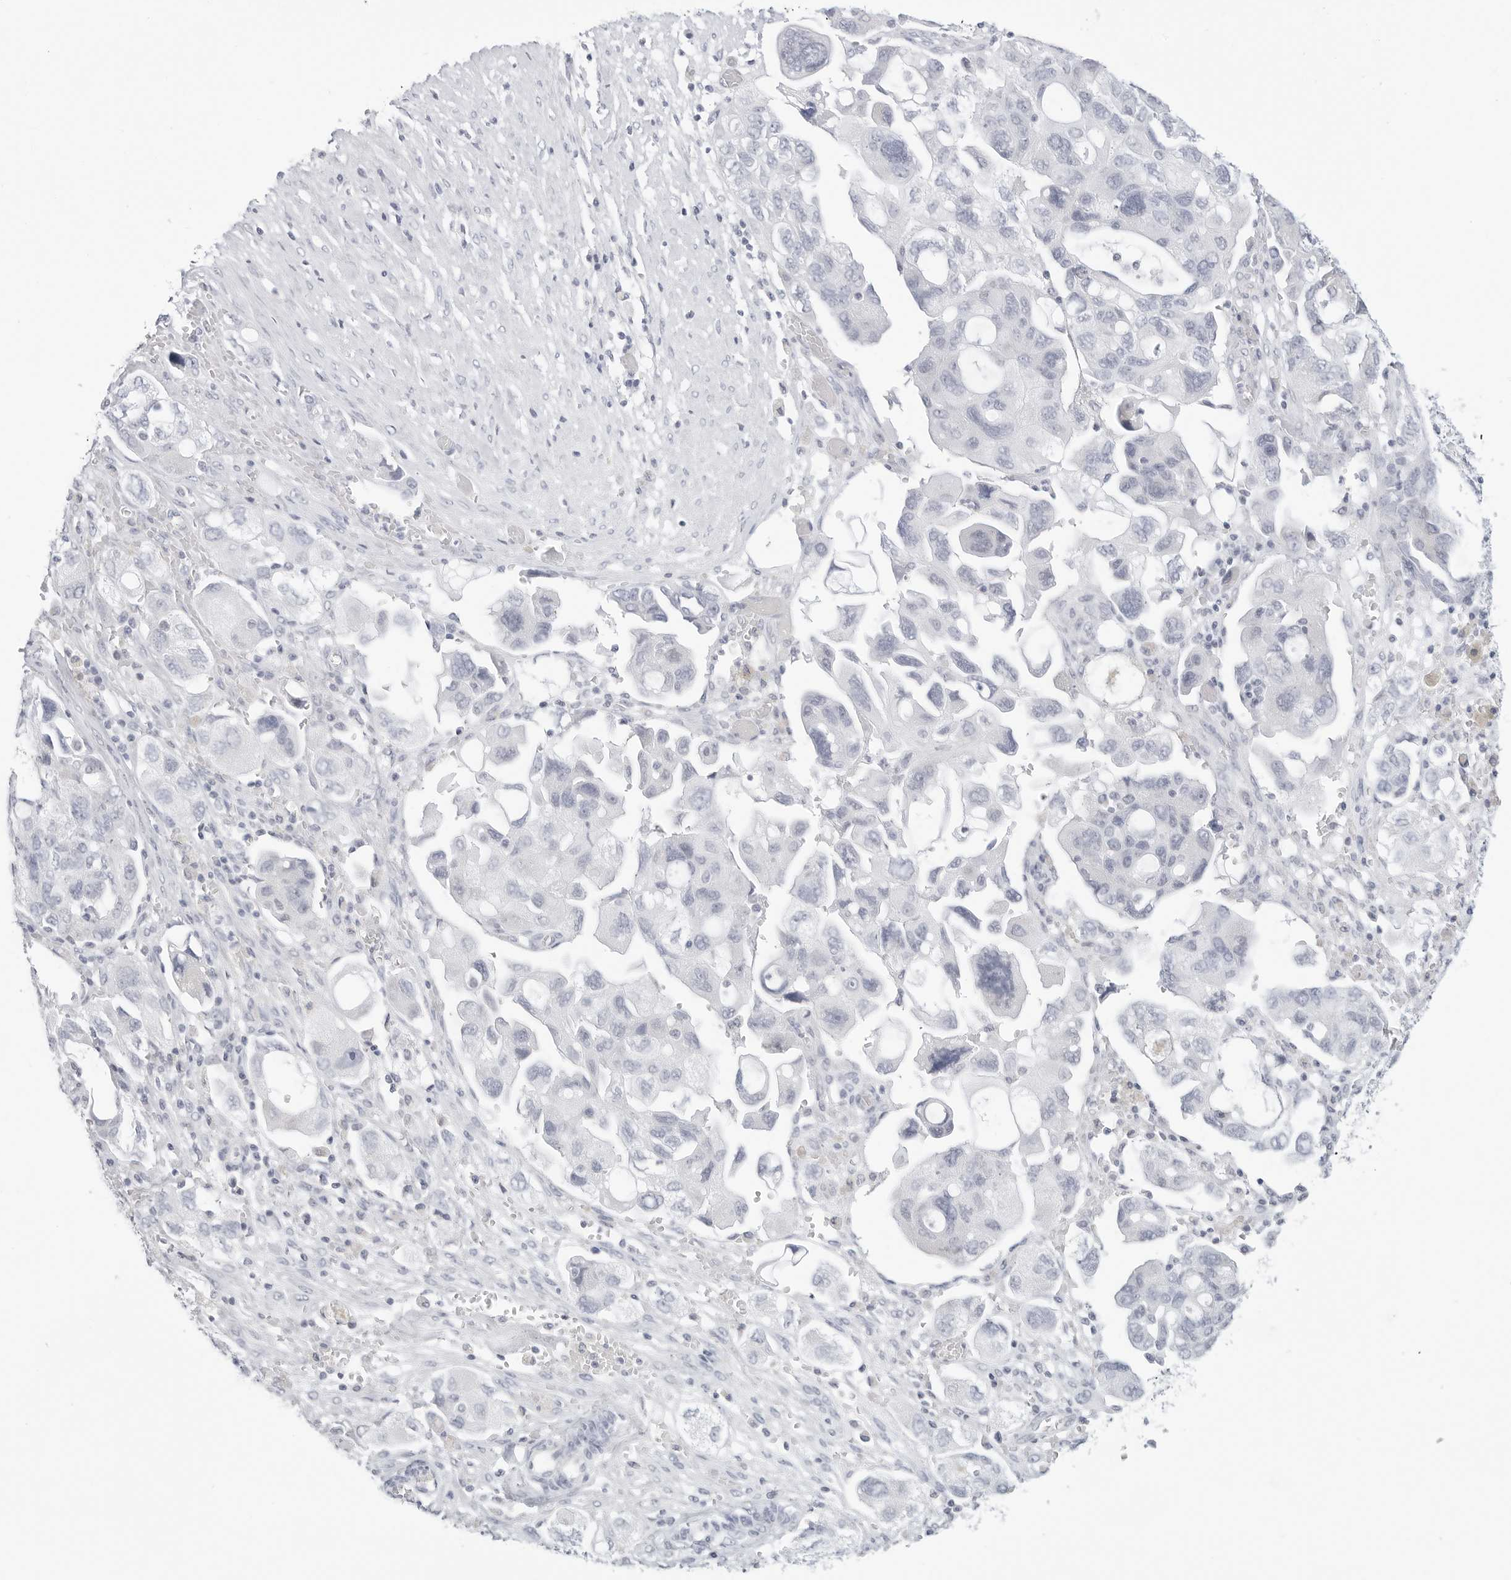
{"staining": {"intensity": "negative", "quantity": "none", "location": "none"}, "tissue": "ovarian cancer", "cell_type": "Tumor cells", "image_type": "cancer", "snomed": [{"axis": "morphology", "description": "Carcinoma, NOS"}, {"axis": "morphology", "description": "Cystadenocarcinoma, serous, NOS"}, {"axis": "topography", "description": "Ovary"}], "caption": "Immunohistochemistry (IHC) of human ovarian carcinoma demonstrates no staining in tumor cells.", "gene": "HMGCS2", "patient": {"sex": "female", "age": 69}}